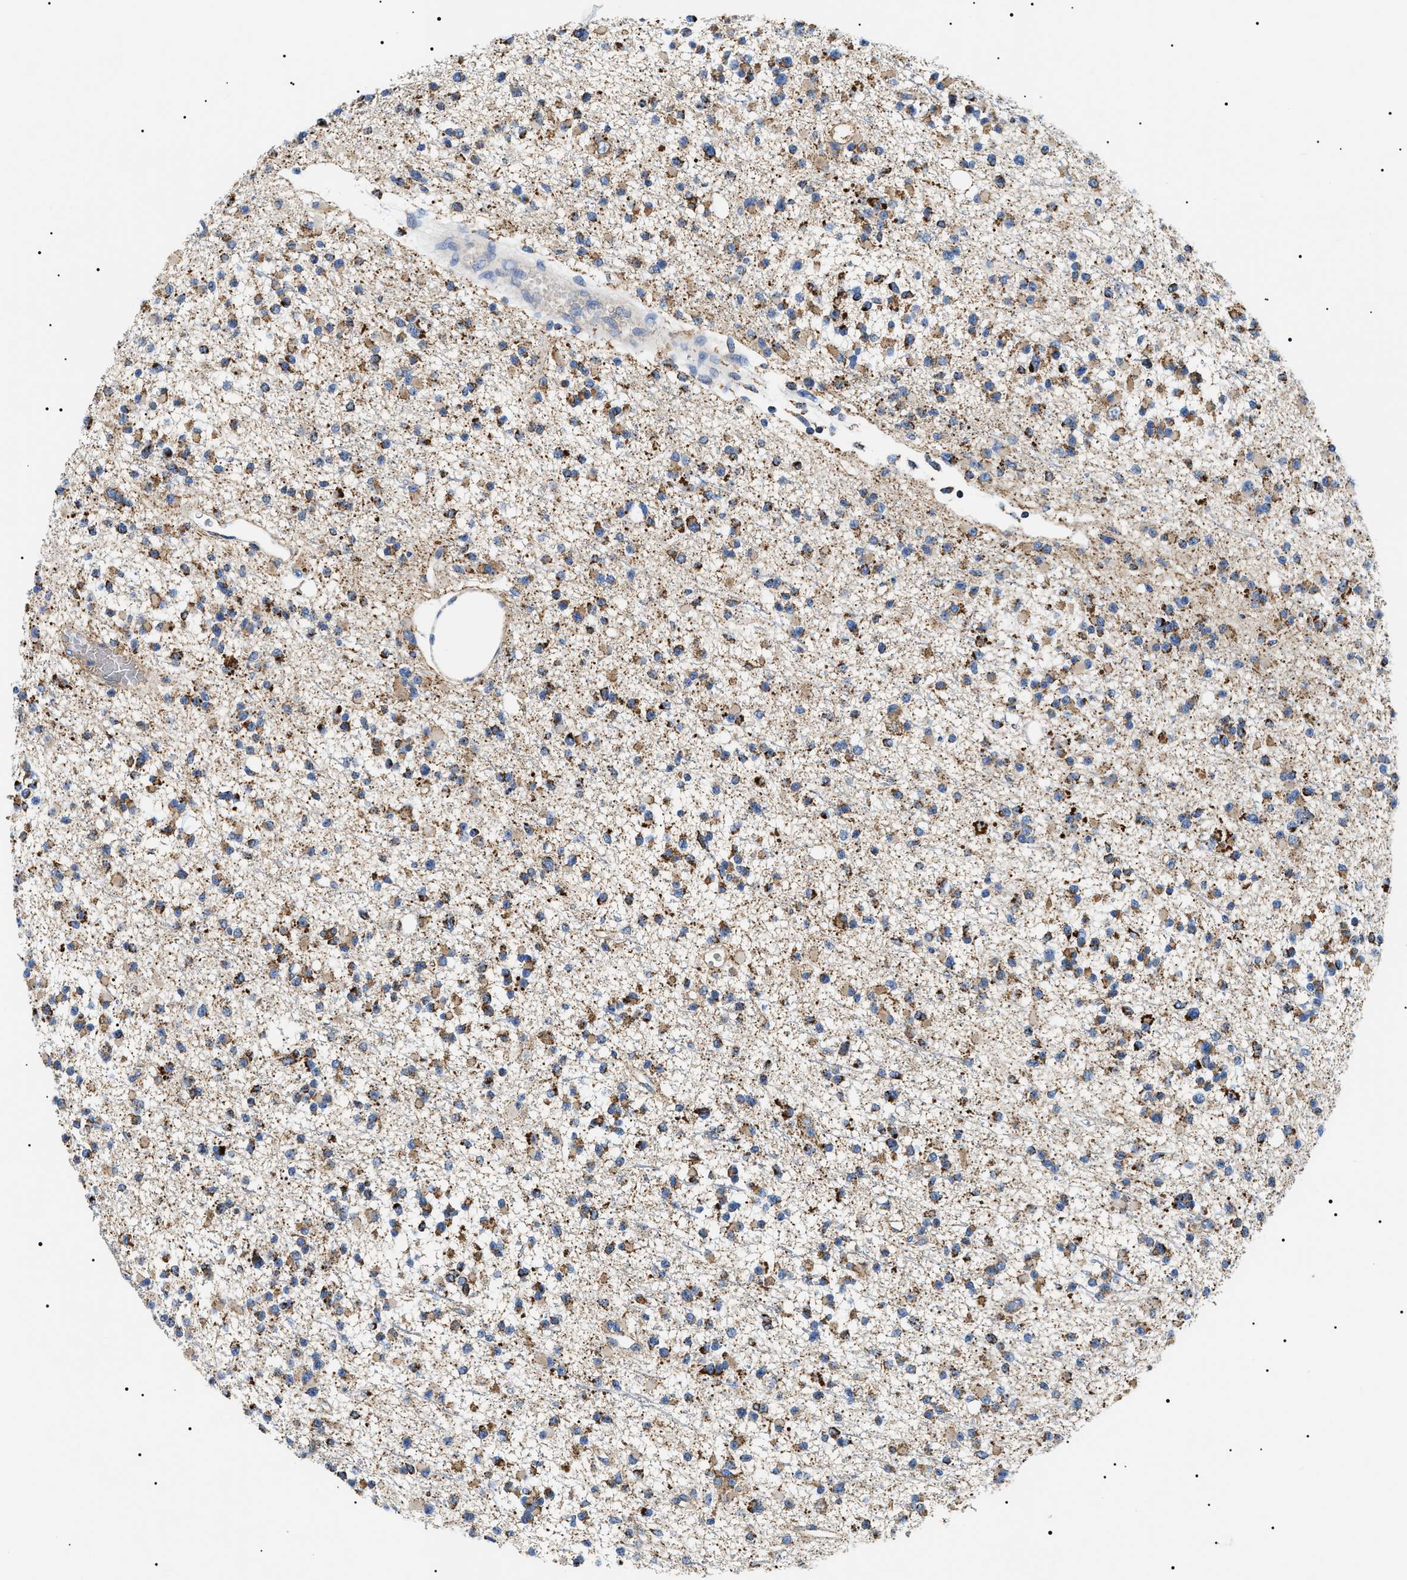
{"staining": {"intensity": "strong", "quantity": "25%-75%", "location": "cytoplasmic/membranous"}, "tissue": "glioma", "cell_type": "Tumor cells", "image_type": "cancer", "snomed": [{"axis": "morphology", "description": "Glioma, malignant, Low grade"}, {"axis": "topography", "description": "Brain"}], "caption": "Immunohistochemical staining of human glioma displays strong cytoplasmic/membranous protein positivity in about 25%-75% of tumor cells.", "gene": "OXSM", "patient": {"sex": "female", "age": 22}}